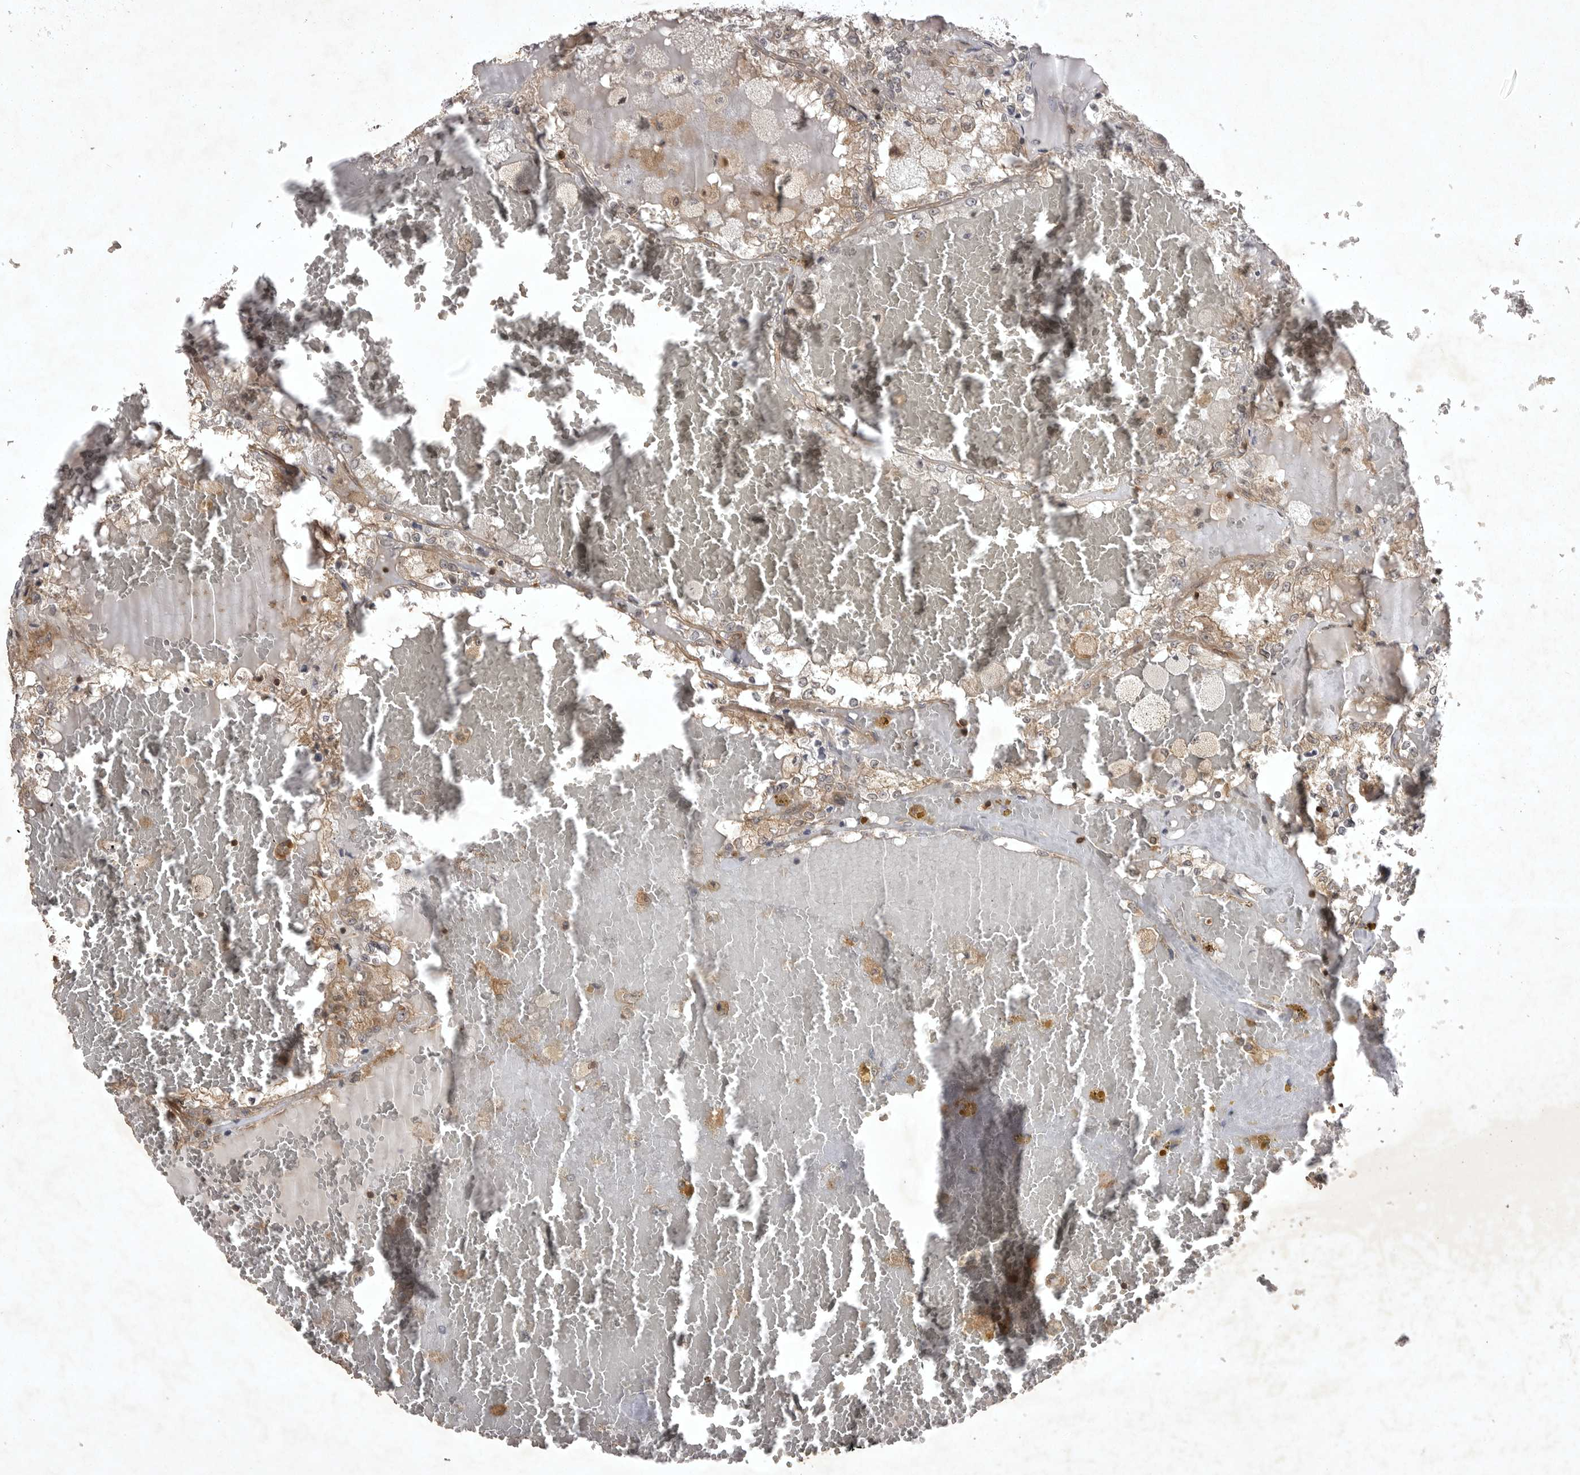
{"staining": {"intensity": "weak", "quantity": "25%-75%", "location": "cytoplasmic/membranous"}, "tissue": "renal cancer", "cell_type": "Tumor cells", "image_type": "cancer", "snomed": [{"axis": "morphology", "description": "Adenocarcinoma, NOS"}, {"axis": "topography", "description": "Kidney"}], "caption": "Renal cancer (adenocarcinoma) tissue demonstrates weak cytoplasmic/membranous staining in about 25%-75% of tumor cells", "gene": "STK24", "patient": {"sex": "female", "age": 56}}